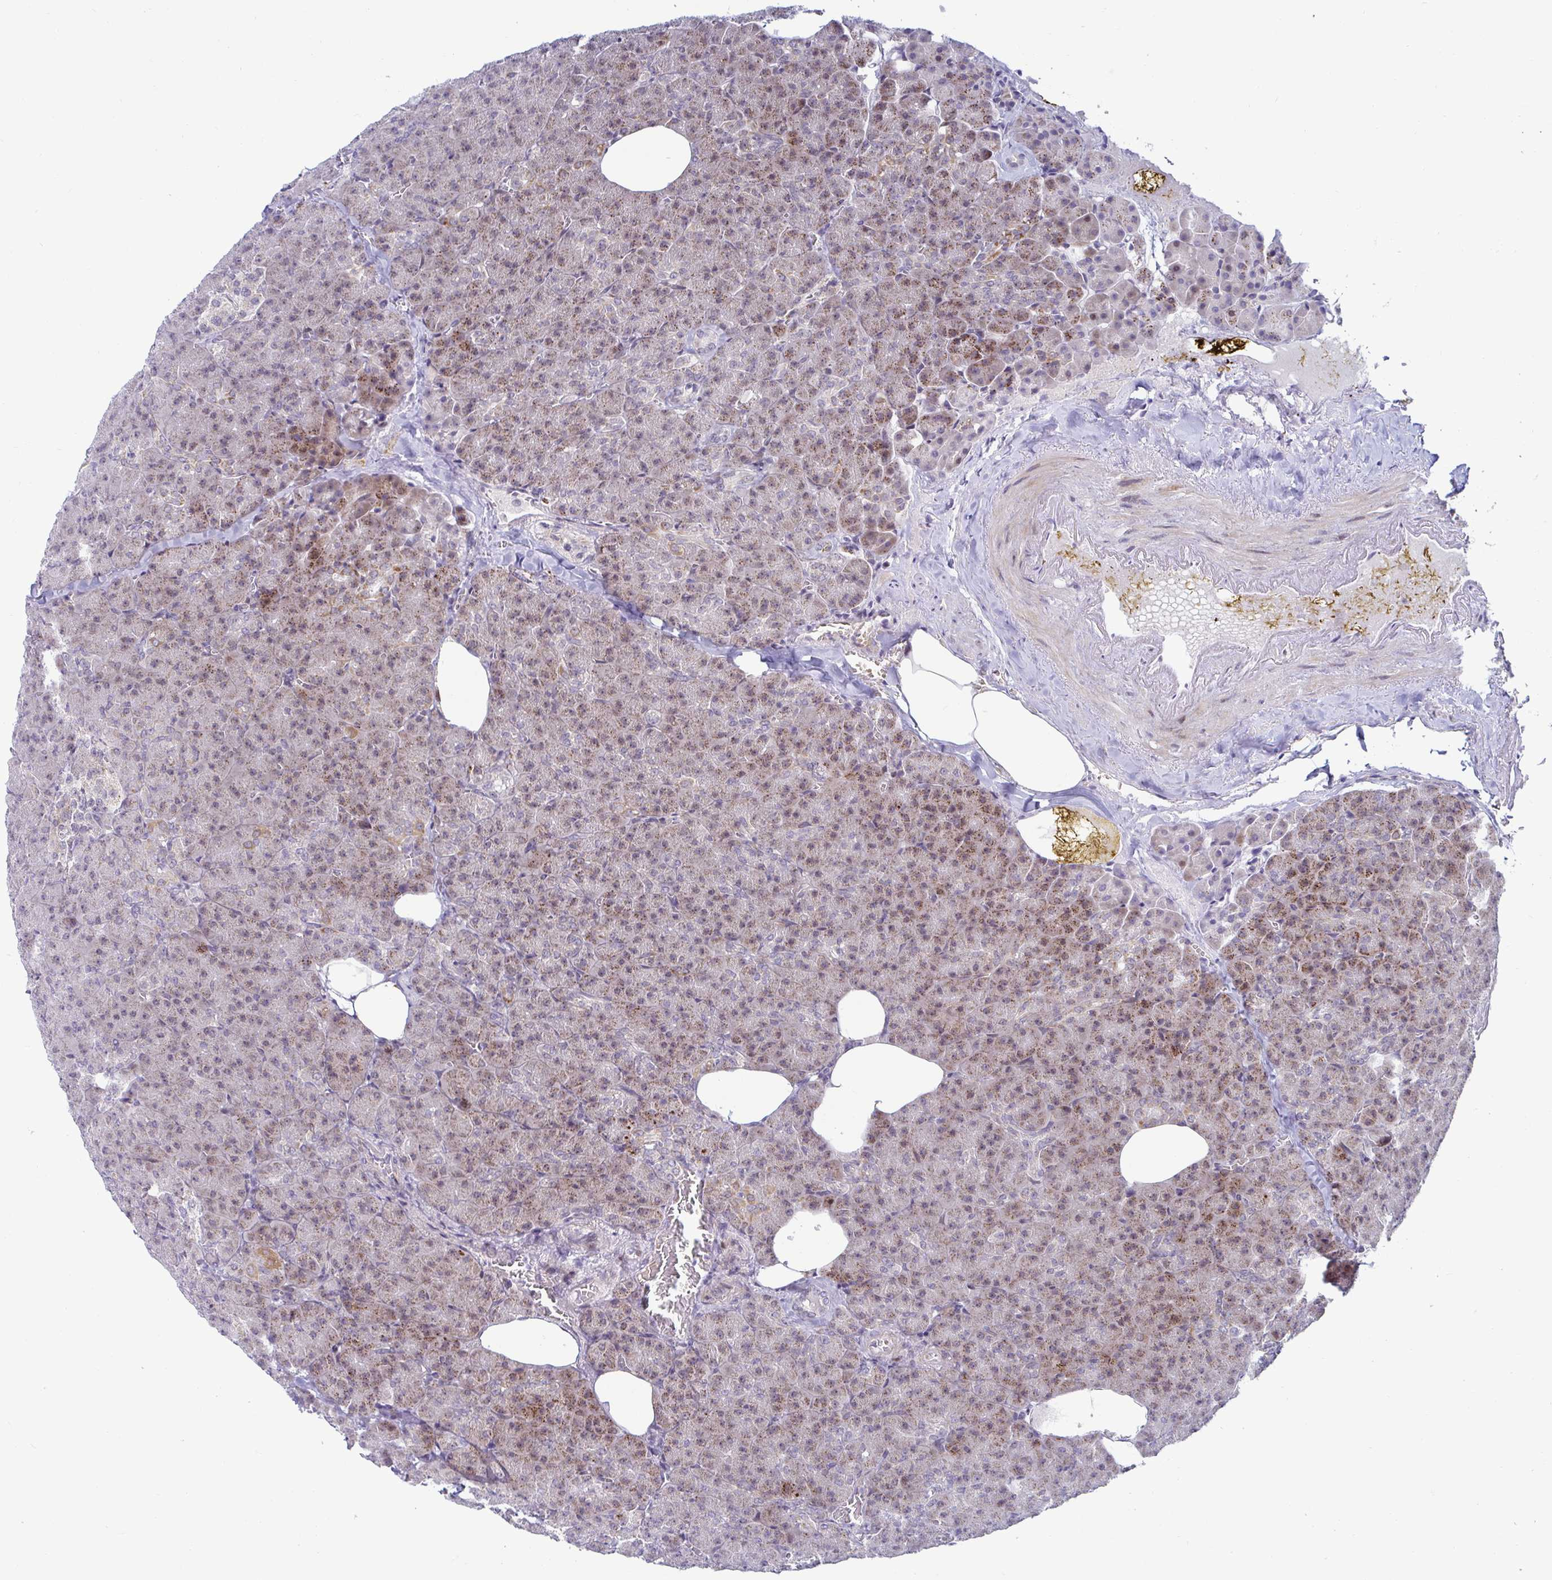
{"staining": {"intensity": "moderate", "quantity": "25%-75%", "location": "cytoplasmic/membranous"}, "tissue": "pancreas", "cell_type": "Exocrine glandular cells", "image_type": "normal", "snomed": [{"axis": "morphology", "description": "Normal tissue, NOS"}, {"axis": "topography", "description": "Pancreas"}], "caption": "A photomicrograph of human pancreas stained for a protein demonstrates moderate cytoplasmic/membranous brown staining in exocrine glandular cells. Ihc stains the protein in brown and the nuclei are stained blue.", "gene": "DZIP1", "patient": {"sex": "female", "age": 74}}